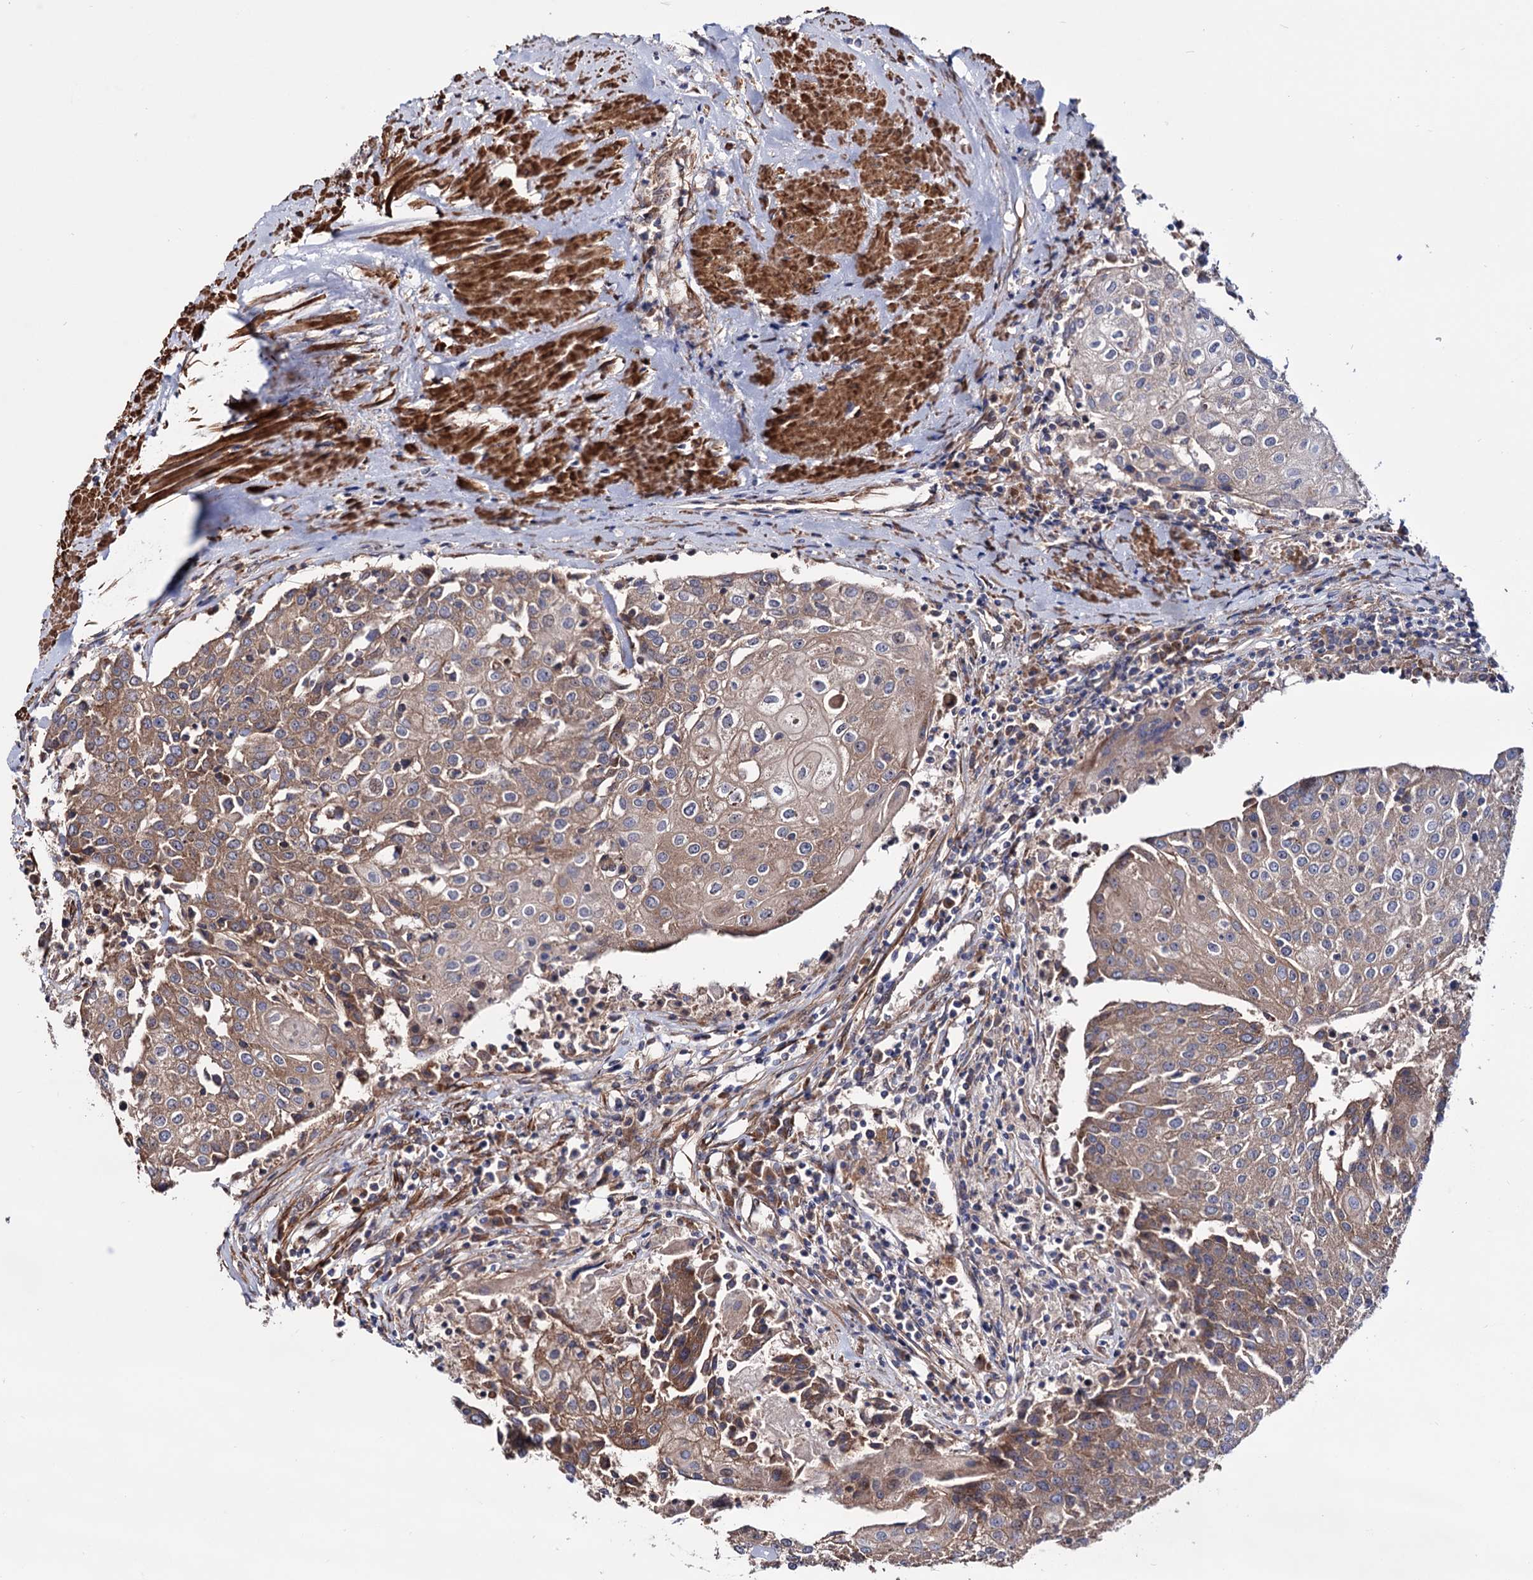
{"staining": {"intensity": "moderate", "quantity": ">75%", "location": "cytoplasmic/membranous"}, "tissue": "urothelial cancer", "cell_type": "Tumor cells", "image_type": "cancer", "snomed": [{"axis": "morphology", "description": "Urothelial carcinoma, High grade"}, {"axis": "topography", "description": "Urinary bladder"}], "caption": "Urothelial cancer stained for a protein displays moderate cytoplasmic/membranous positivity in tumor cells.", "gene": "FERMT2", "patient": {"sex": "female", "age": 85}}